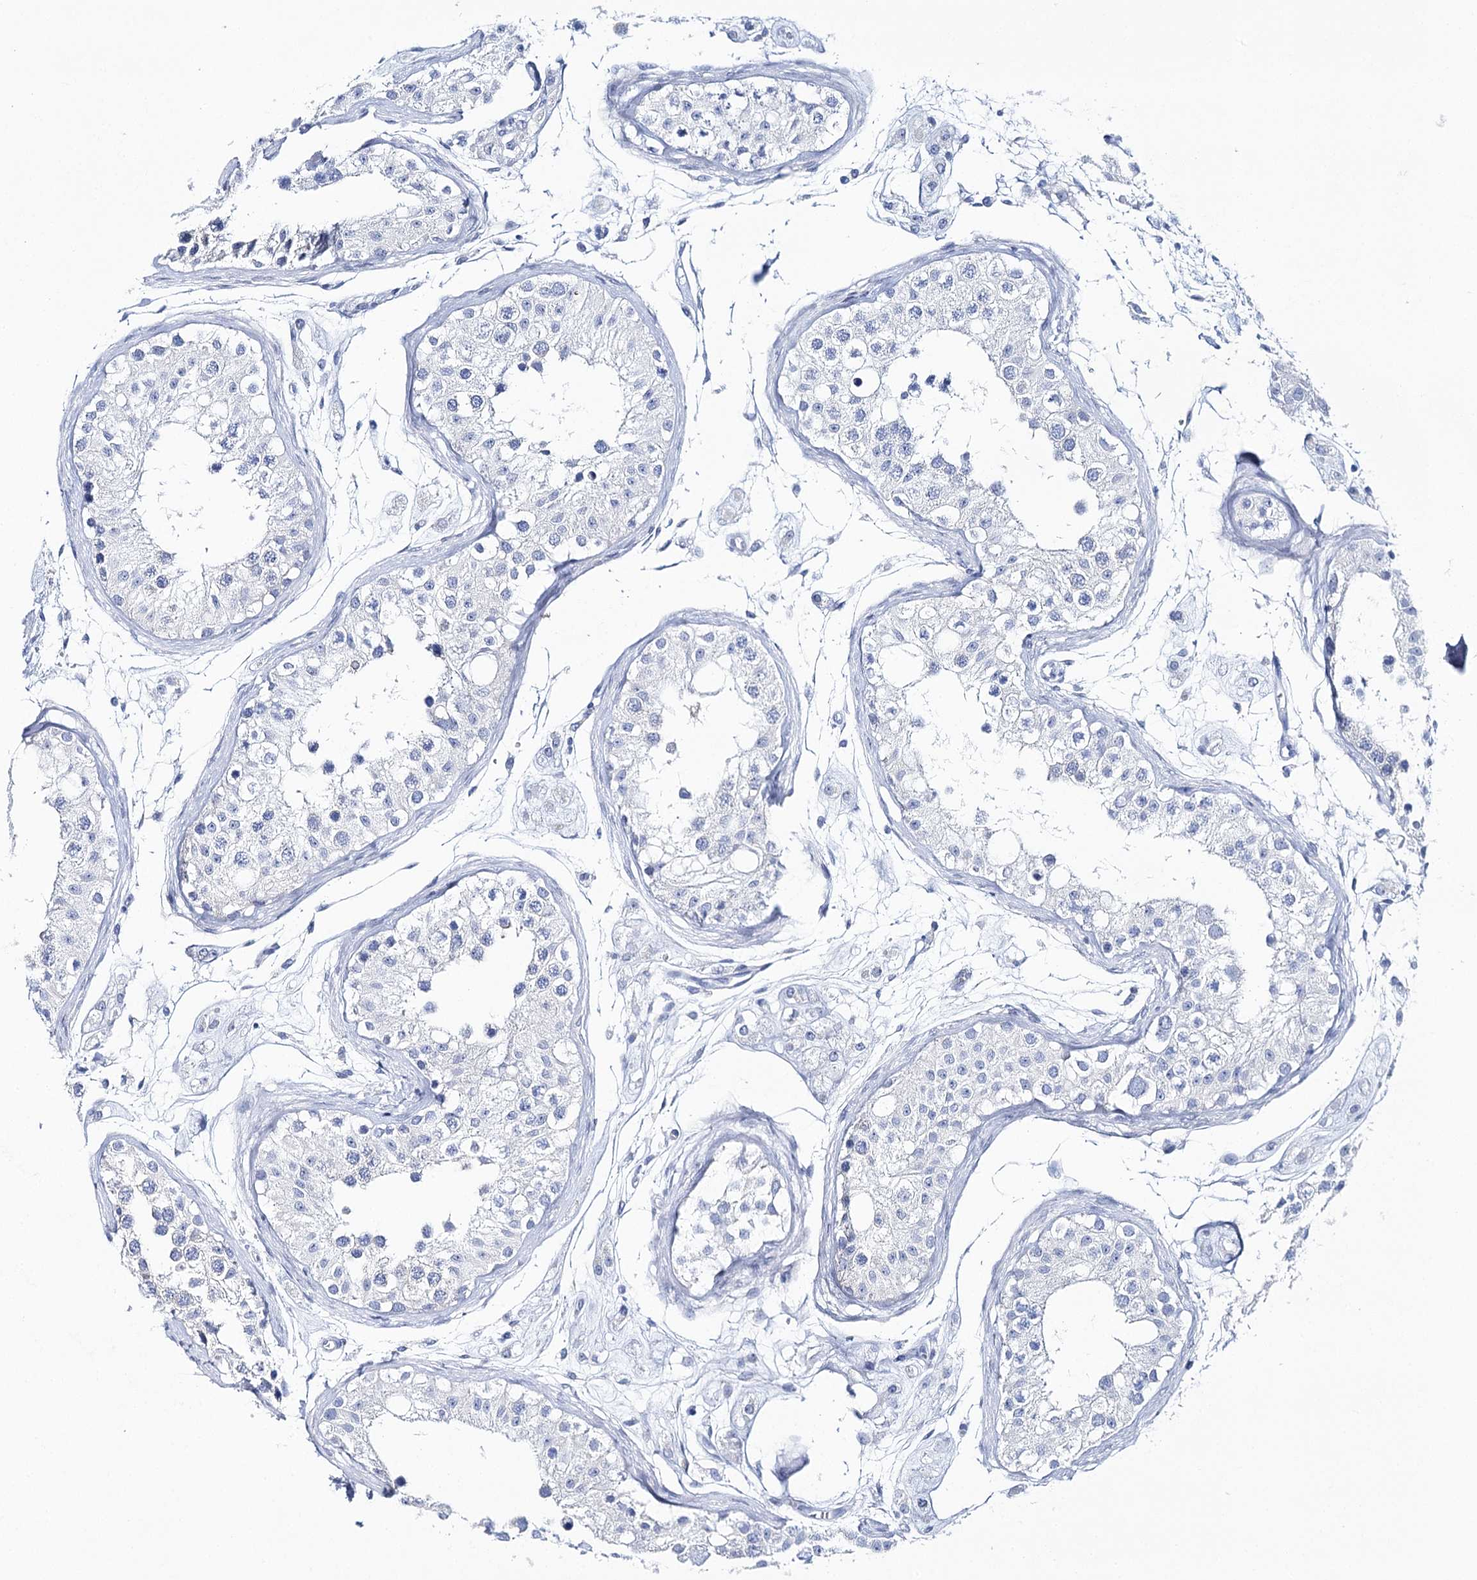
{"staining": {"intensity": "negative", "quantity": "none", "location": "none"}, "tissue": "testis", "cell_type": "Cells in seminiferous ducts", "image_type": "normal", "snomed": [{"axis": "morphology", "description": "Normal tissue, NOS"}, {"axis": "morphology", "description": "Adenocarcinoma, metastatic, NOS"}, {"axis": "topography", "description": "Testis"}], "caption": "Immunohistochemical staining of unremarkable testis exhibits no significant staining in cells in seminiferous ducts.", "gene": "CSN3", "patient": {"sex": "male", "age": 26}}